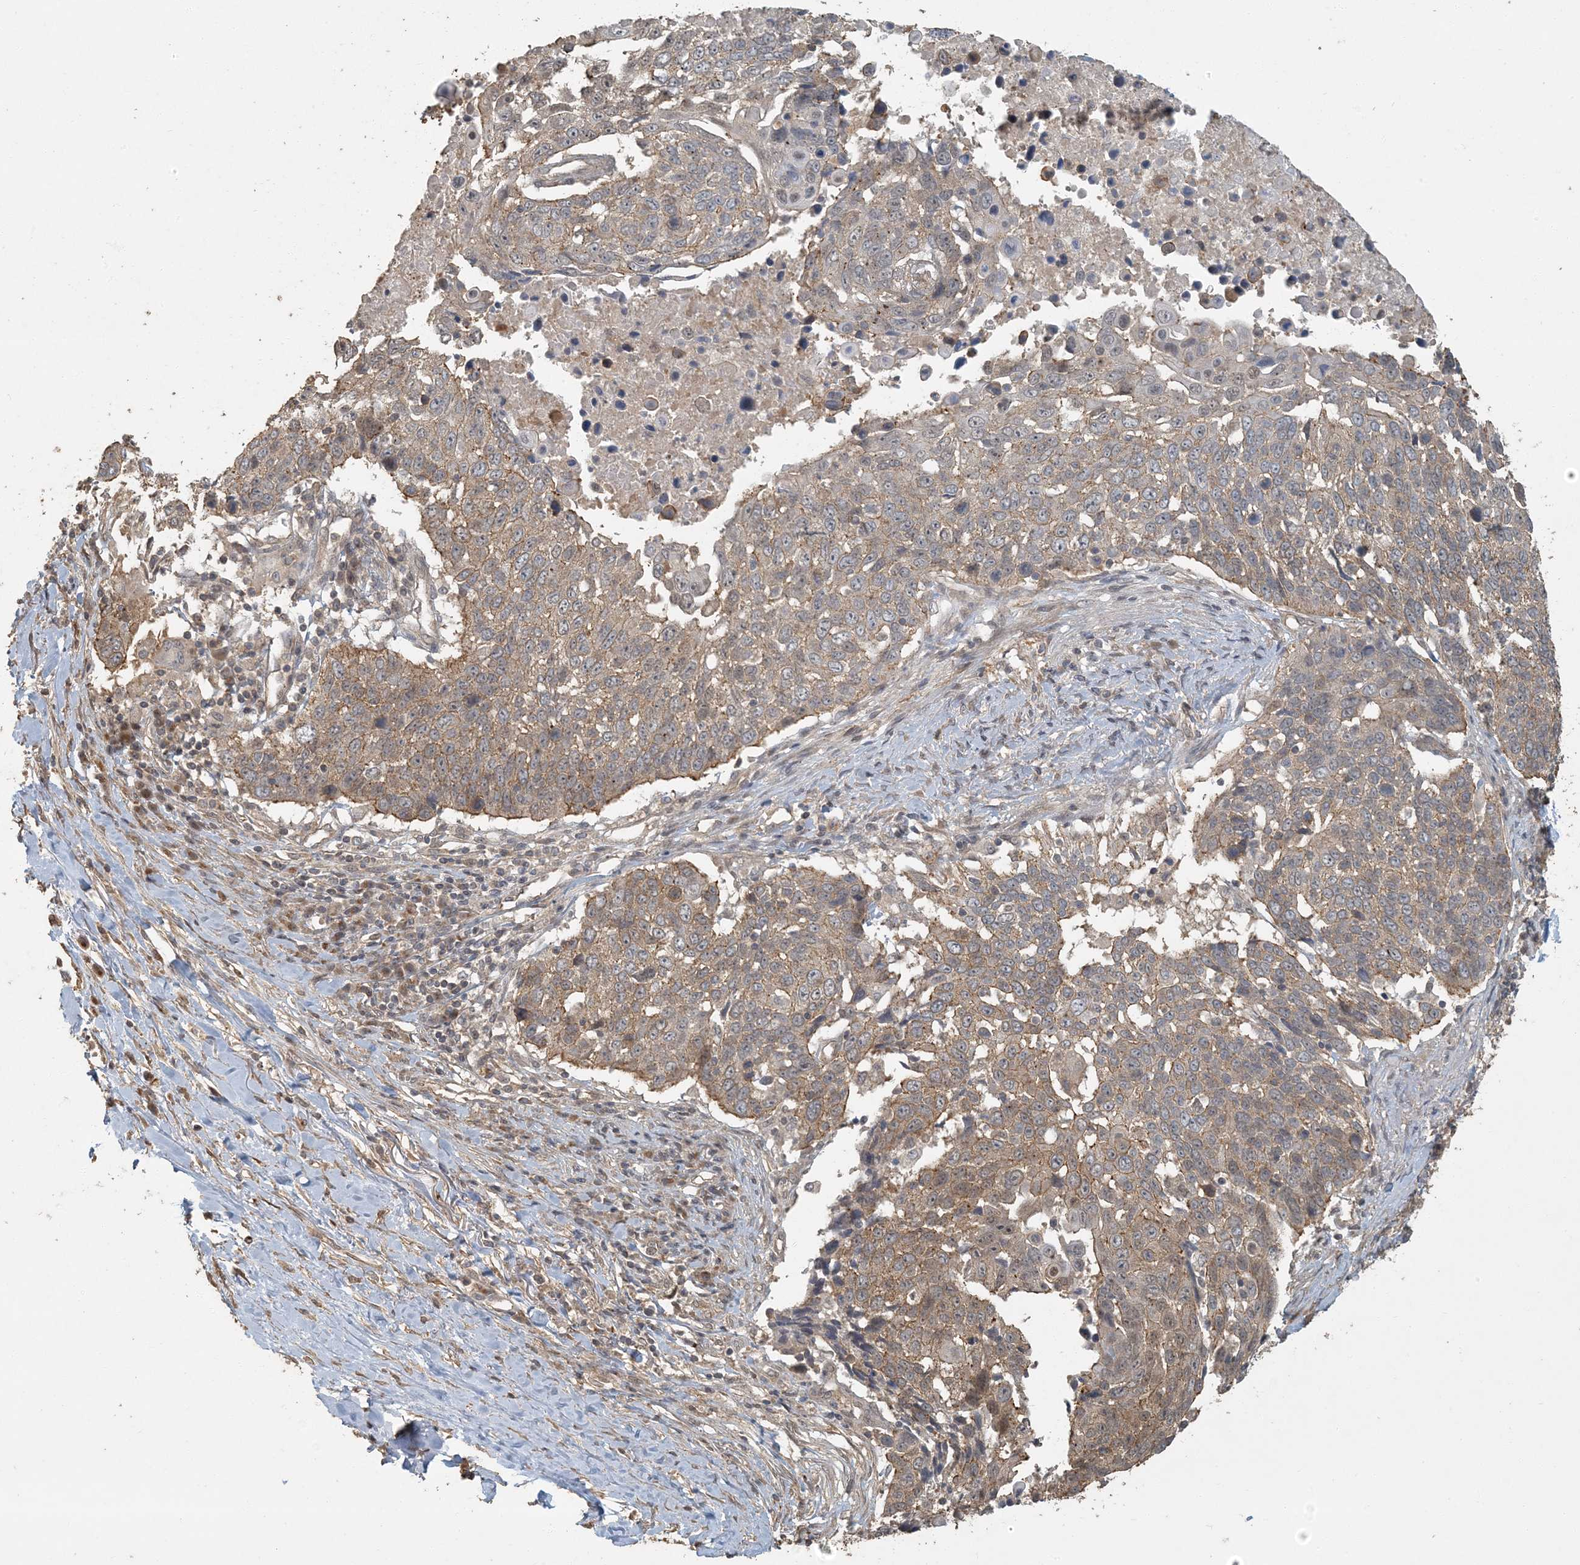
{"staining": {"intensity": "weak", "quantity": "25%-75%", "location": "cytoplasmic/membranous"}, "tissue": "lung cancer", "cell_type": "Tumor cells", "image_type": "cancer", "snomed": [{"axis": "morphology", "description": "Squamous cell carcinoma, NOS"}, {"axis": "topography", "description": "Lung"}], "caption": "There is low levels of weak cytoplasmic/membranous positivity in tumor cells of squamous cell carcinoma (lung), as demonstrated by immunohistochemical staining (brown color).", "gene": "AK9", "patient": {"sex": "male", "age": 66}}